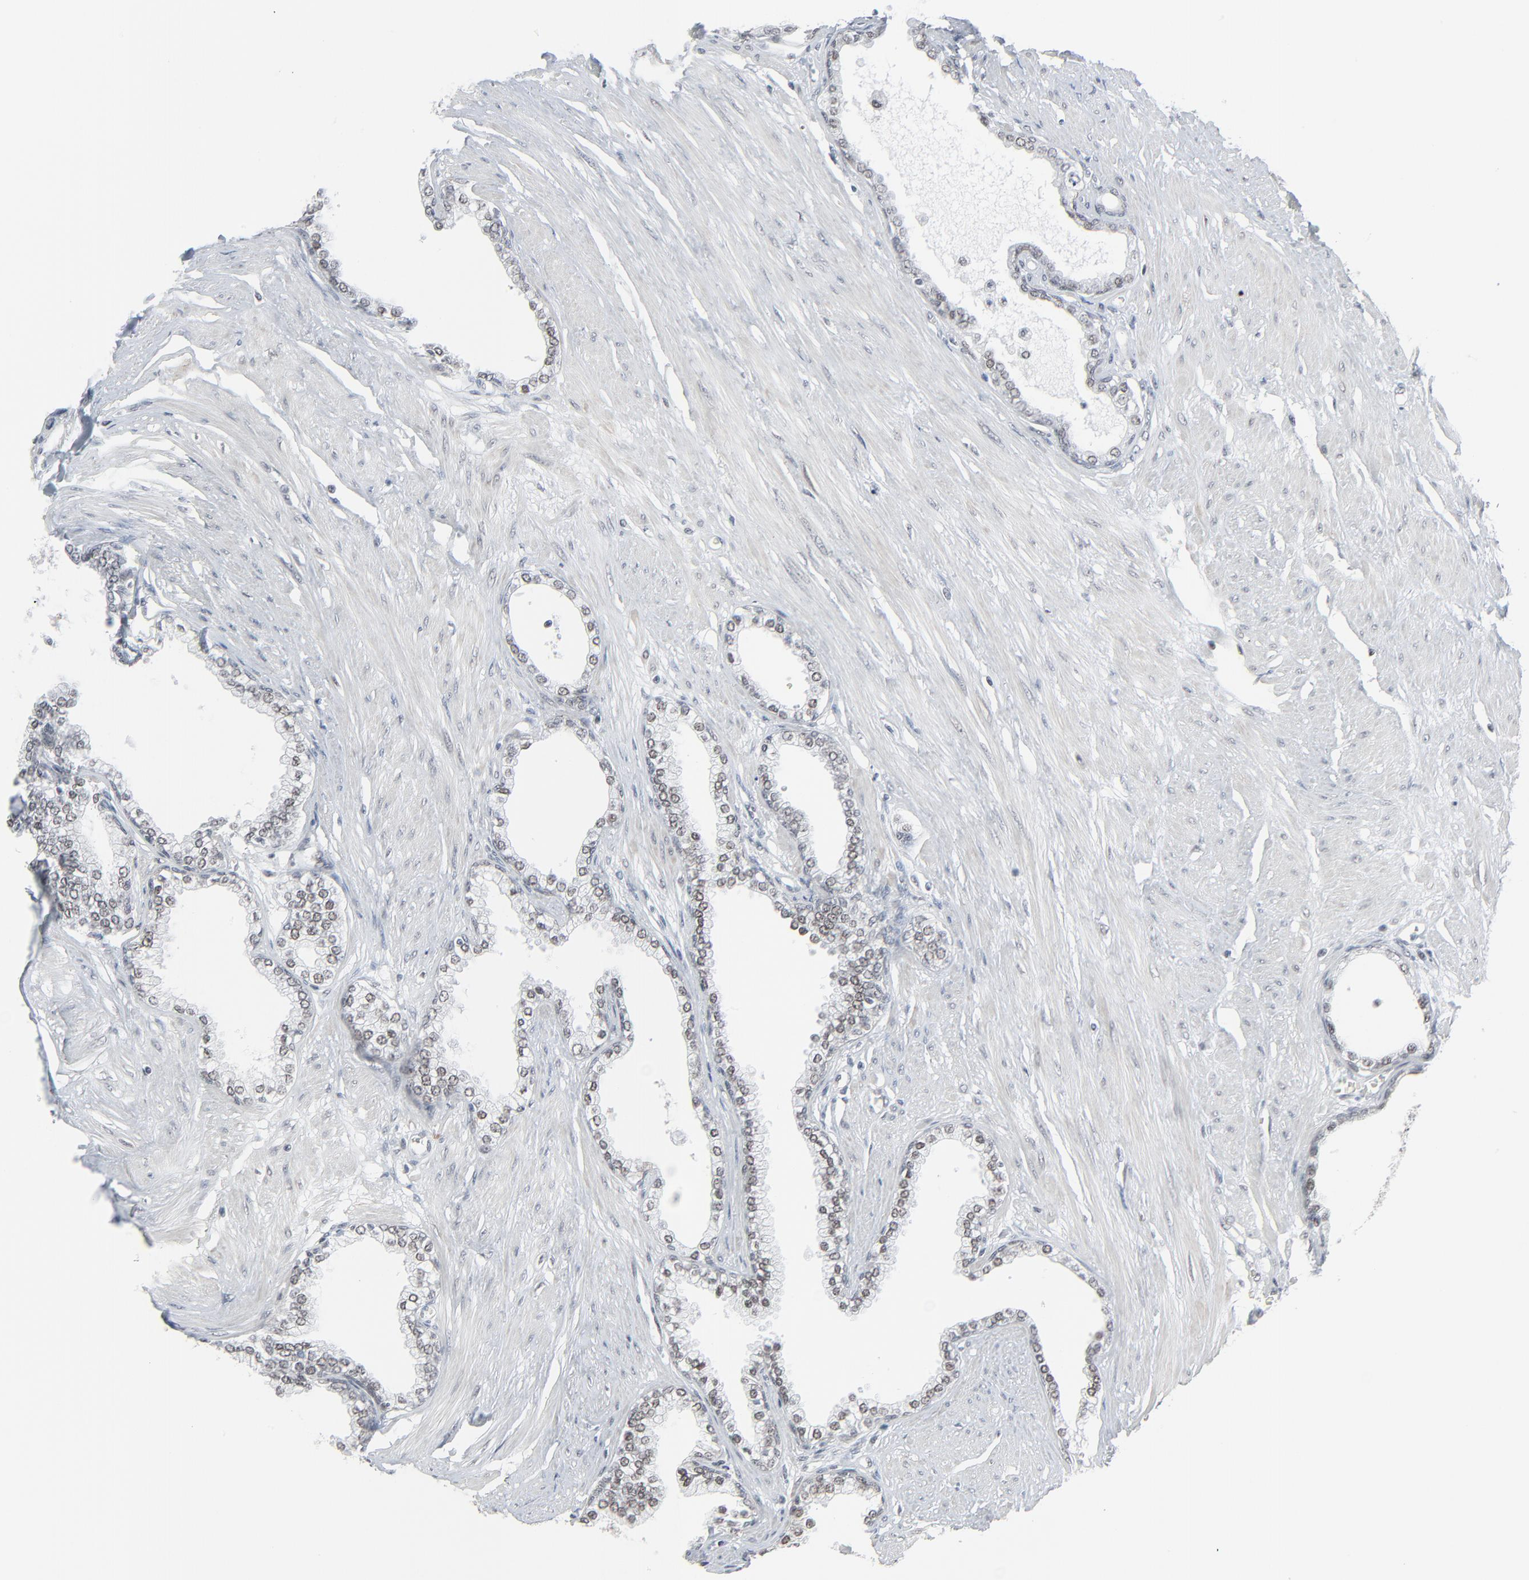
{"staining": {"intensity": "moderate", "quantity": ">75%", "location": "nuclear"}, "tissue": "prostate", "cell_type": "Glandular cells", "image_type": "normal", "snomed": [{"axis": "morphology", "description": "Normal tissue, NOS"}, {"axis": "topography", "description": "Prostate"}], "caption": "Benign prostate was stained to show a protein in brown. There is medium levels of moderate nuclear positivity in approximately >75% of glandular cells. (IHC, brightfield microscopy, high magnification).", "gene": "FBXO28", "patient": {"sex": "male", "age": 64}}